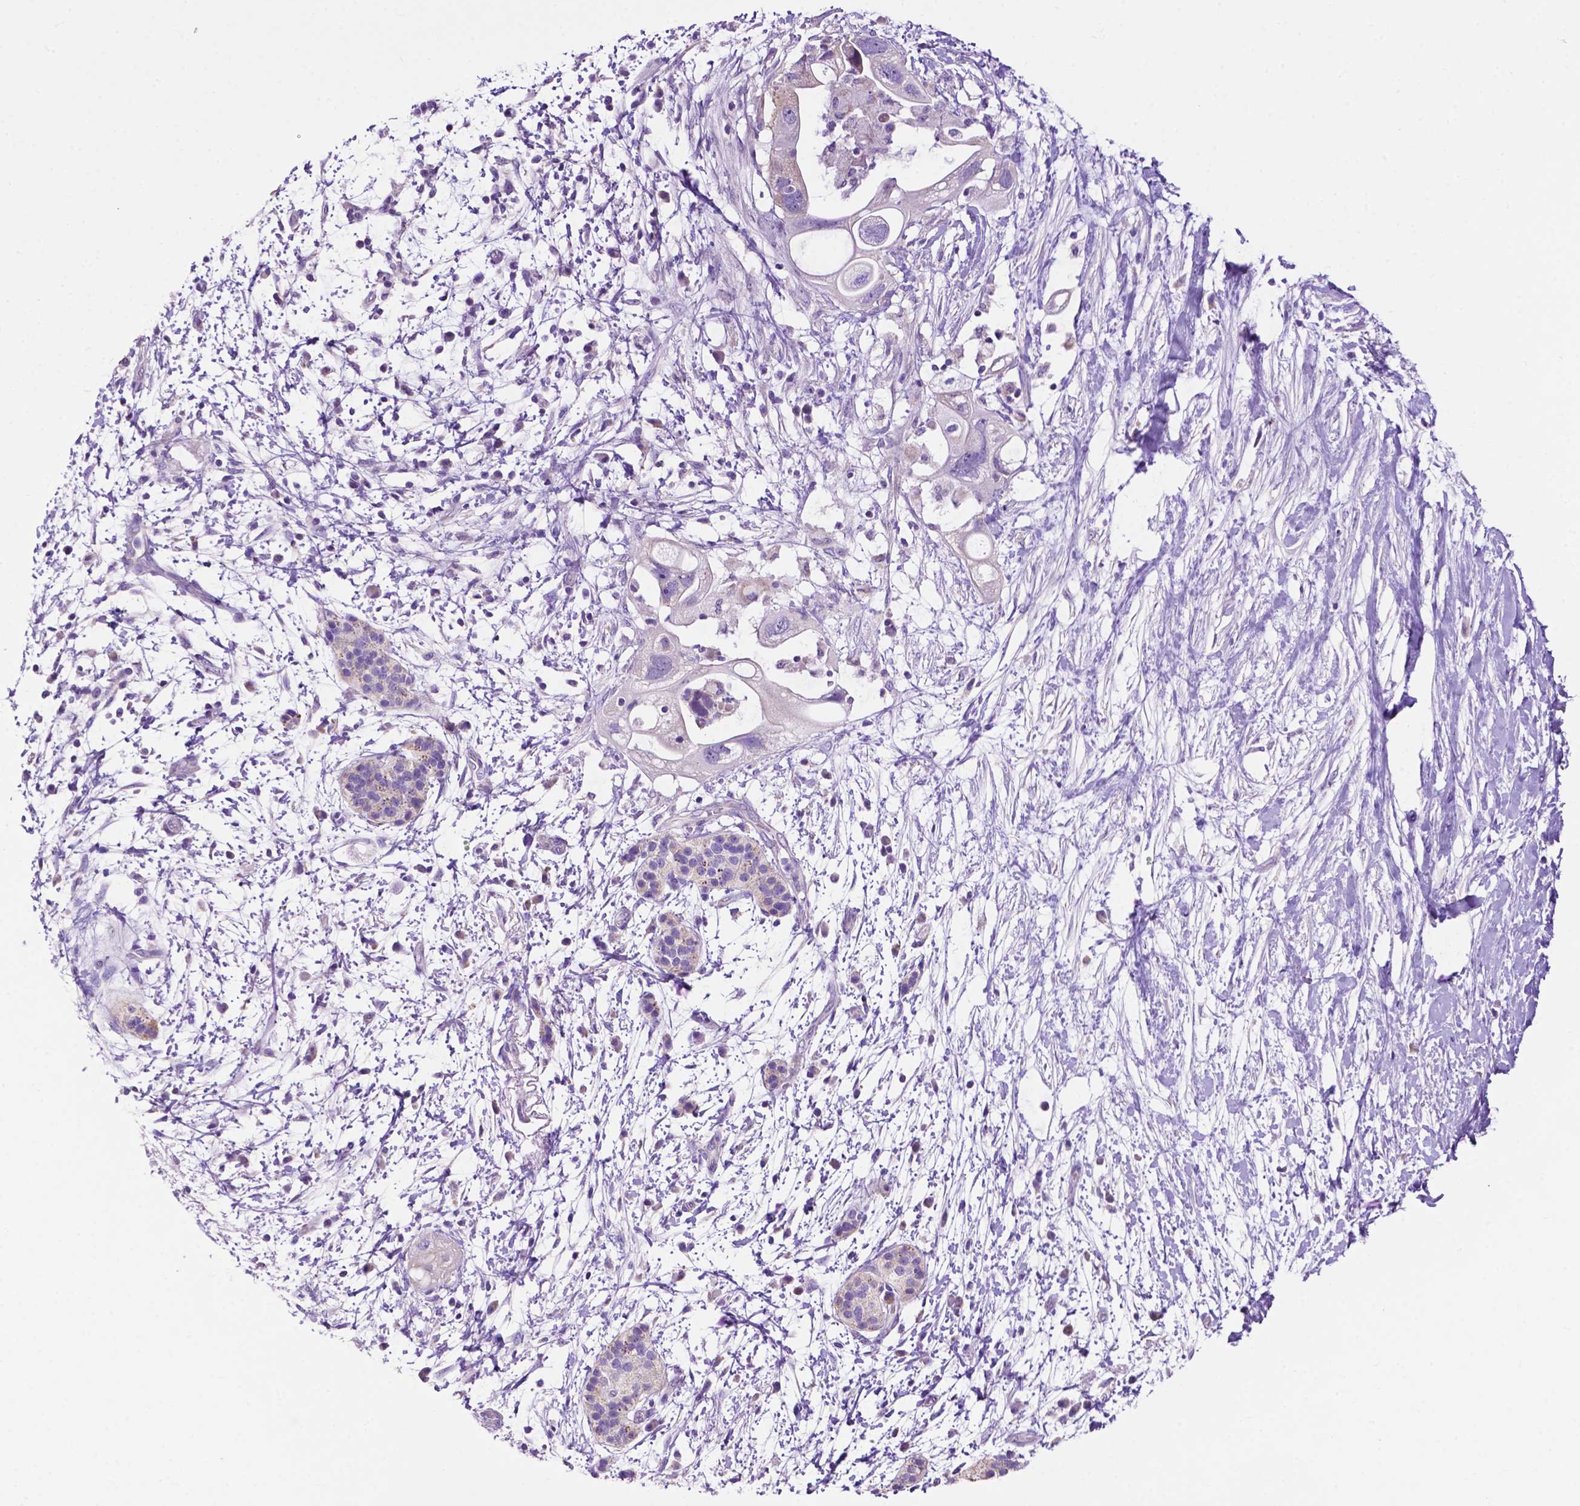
{"staining": {"intensity": "moderate", "quantity": "<25%", "location": "cytoplasmic/membranous"}, "tissue": "pancreatic cancer", "cell_type": "Tumor cells", "image_type": "cancer", "snomed": [{"axis": "morphology", "description": "Adenocarcinoma, NOS"}, {"axis": "topography", "description": "Pancreas"}], "caption": "Protein positivity by IHC exhibits moderate cytoplasmic/membranous staining in approximately <25% of tumor cells in pancreatic cancer. The protein is stained brown, and the nuclei are stained in blue (DAB IHC with brightfield microscopy, high magnification).", "gene": "PHYHIP", "patient": {"sex": "female", "age": 72}}